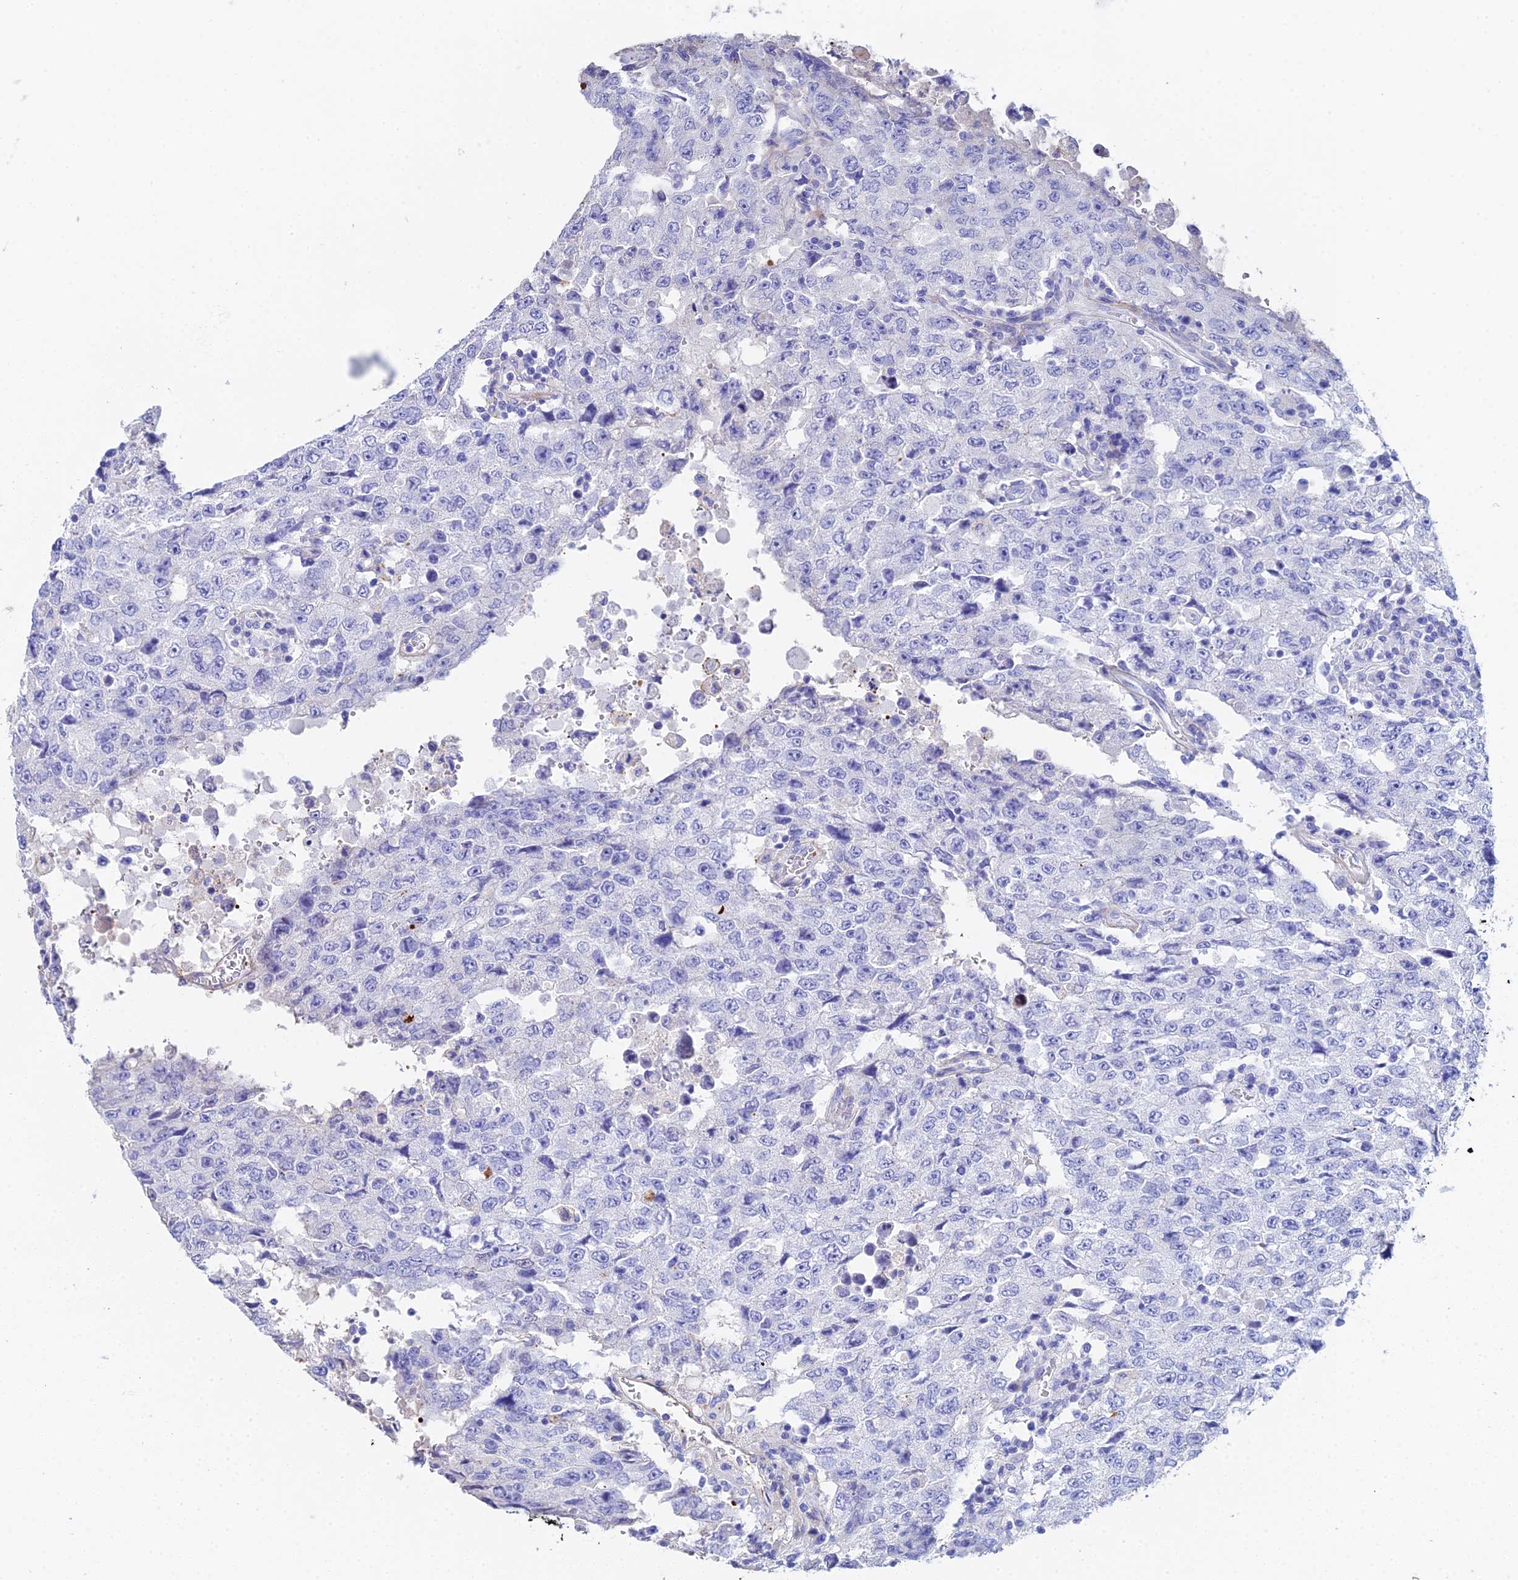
{"staining": {"intensity": "negative", "quantity": "none", "location": "none"}, "tissue": "testis cancer", "cell_type": "Tumor cells", "image_type": "cancer", "snomed": [{"axis": "morphology", "description": "Carcinoma, Embryonal, NOS"}, {"axis": "topography", "description": "Testis"}], "caption": "The IHC image has no significant positivity in tumor cells of testis cancer (embryonal carcinoma) tissue.", "gene": "CELA3A", "patient": {"sex": "male", "age": 26}}